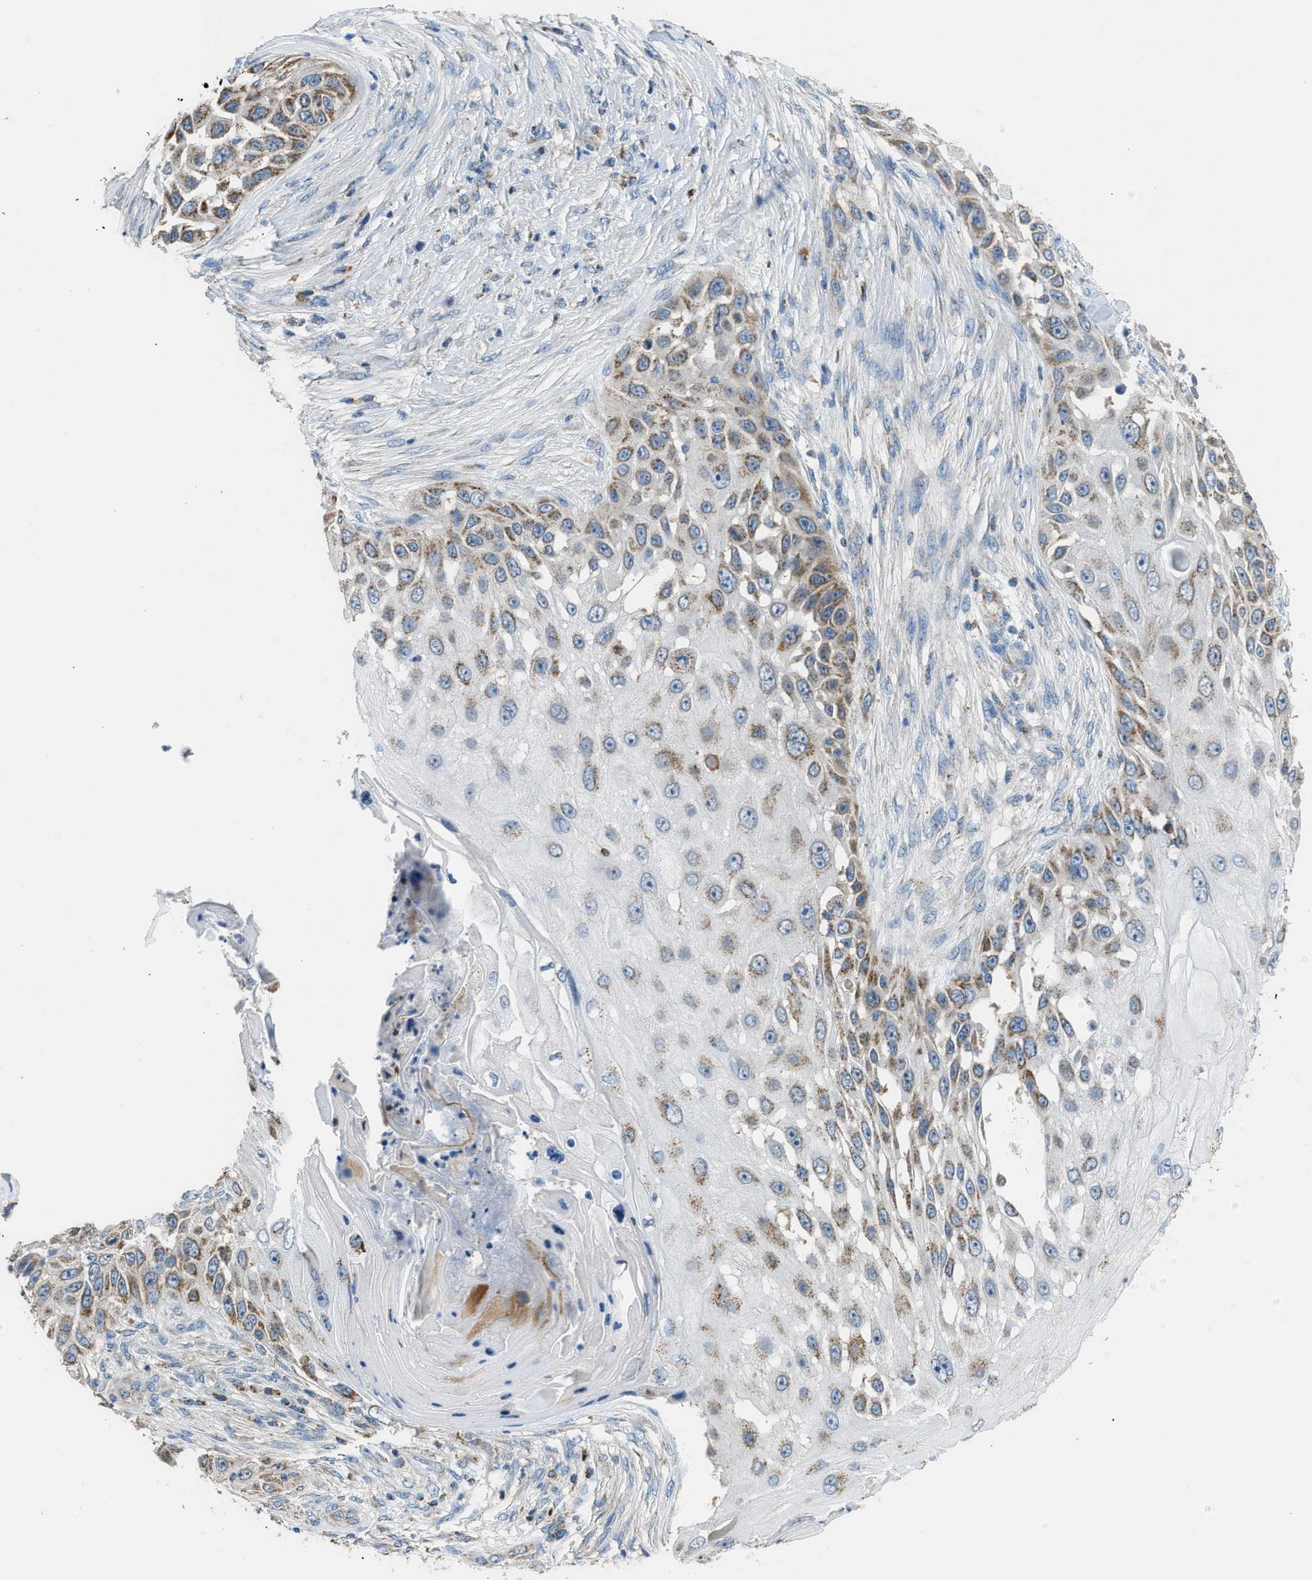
{"staining": {"intensity": "moderate", "quantity": "25%-75%", "location": "cytoplasmic/membranous"}, "tissue": "skin cancer", "cell_type": "Tumor cells", "image_type": "cancer", "snomed": [{"axis": "morphology", "description": "Squamous cell carcinoma, NOS"}, {"axis": "topography", "description": "Skin"}], "caption": "The image shows a brown stain indicating the presence of a protein in the cytoplasmic/membranous of tumor cells in skin cancer.", "gene": "ETFB", "patient": {"sex": "female", "age": 44}}